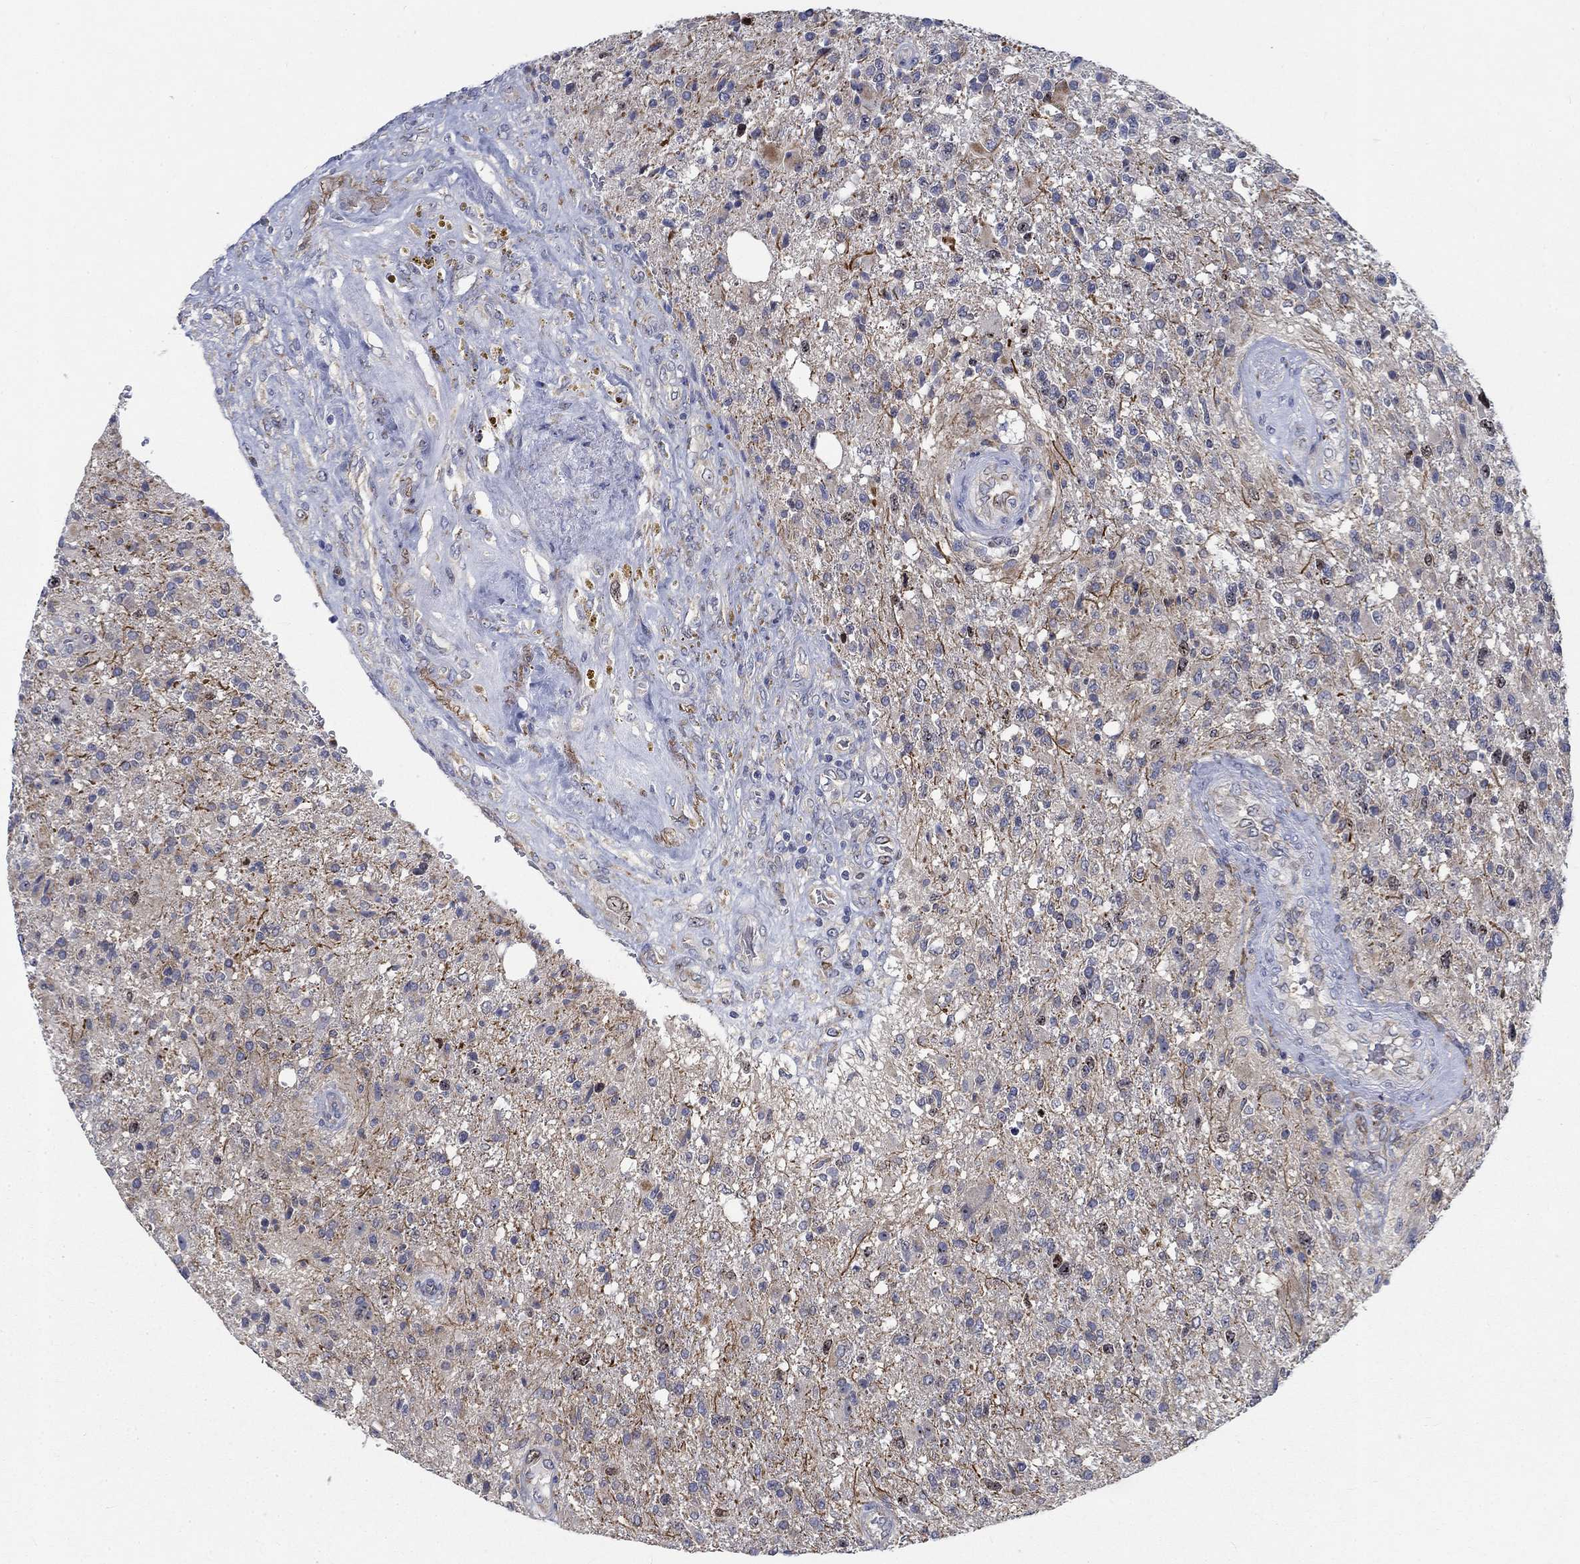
{"staining": {"intensity": "negative", "quantity": "none", "location": "none"}, "tissue": "glioma", "cell_type": "Tumor cells", "image_type": "cancer", "snomed": [{"axis": "morphology", "description": "Glioma, malignant, High grade"}, {"axis": "topography", "description": "Brain"}], "caption": "Tumor cells are negative for protein expression in human malignant glioma (high-grade). (Stains: DAB IHC with hematoxylin counter stain, Microscopy: brightfield microscopy at high magnification).", "gene": "MMP24", "patient": {"sex": "male", "age": 56}}